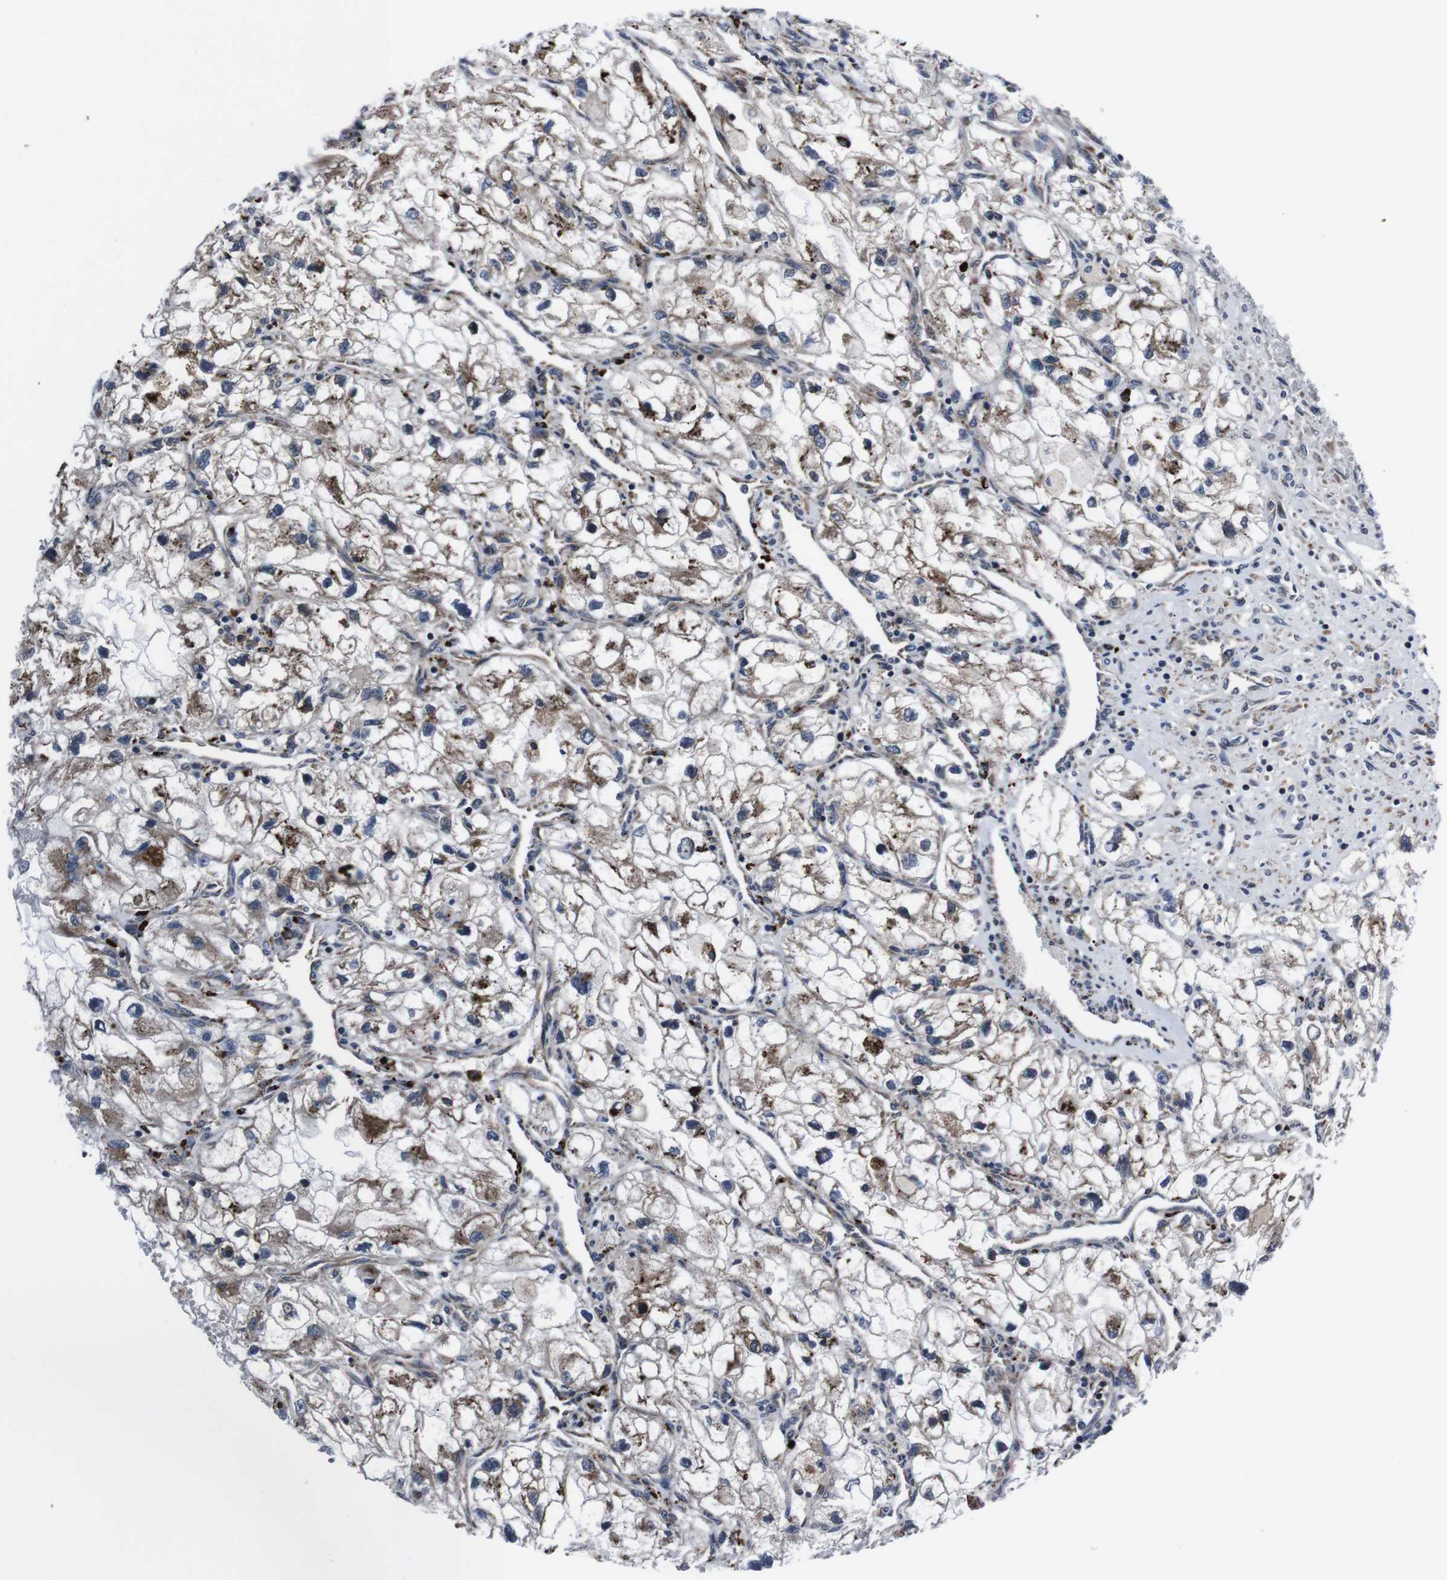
{"staining": {"intensity": "moderate", "quantity": "25%-75%", "location": "cytoplasmic/membranous"}, "tissue": "renal cancer", "cell_type": "Tumor cells", "image_type": "cancer", "snomed": [{"axis": "morphology", "description": "Adenocarcinoma, NOS"}, {"axis": "topography", "description": "Kidney"}], "caption": "A brown stain shows moderate cytoplasmic/membranous positivity of a protein in human renal cancer tumor cells.", "gene": "EIF4A2", "patient": {"sex": "female", "age": 70}}